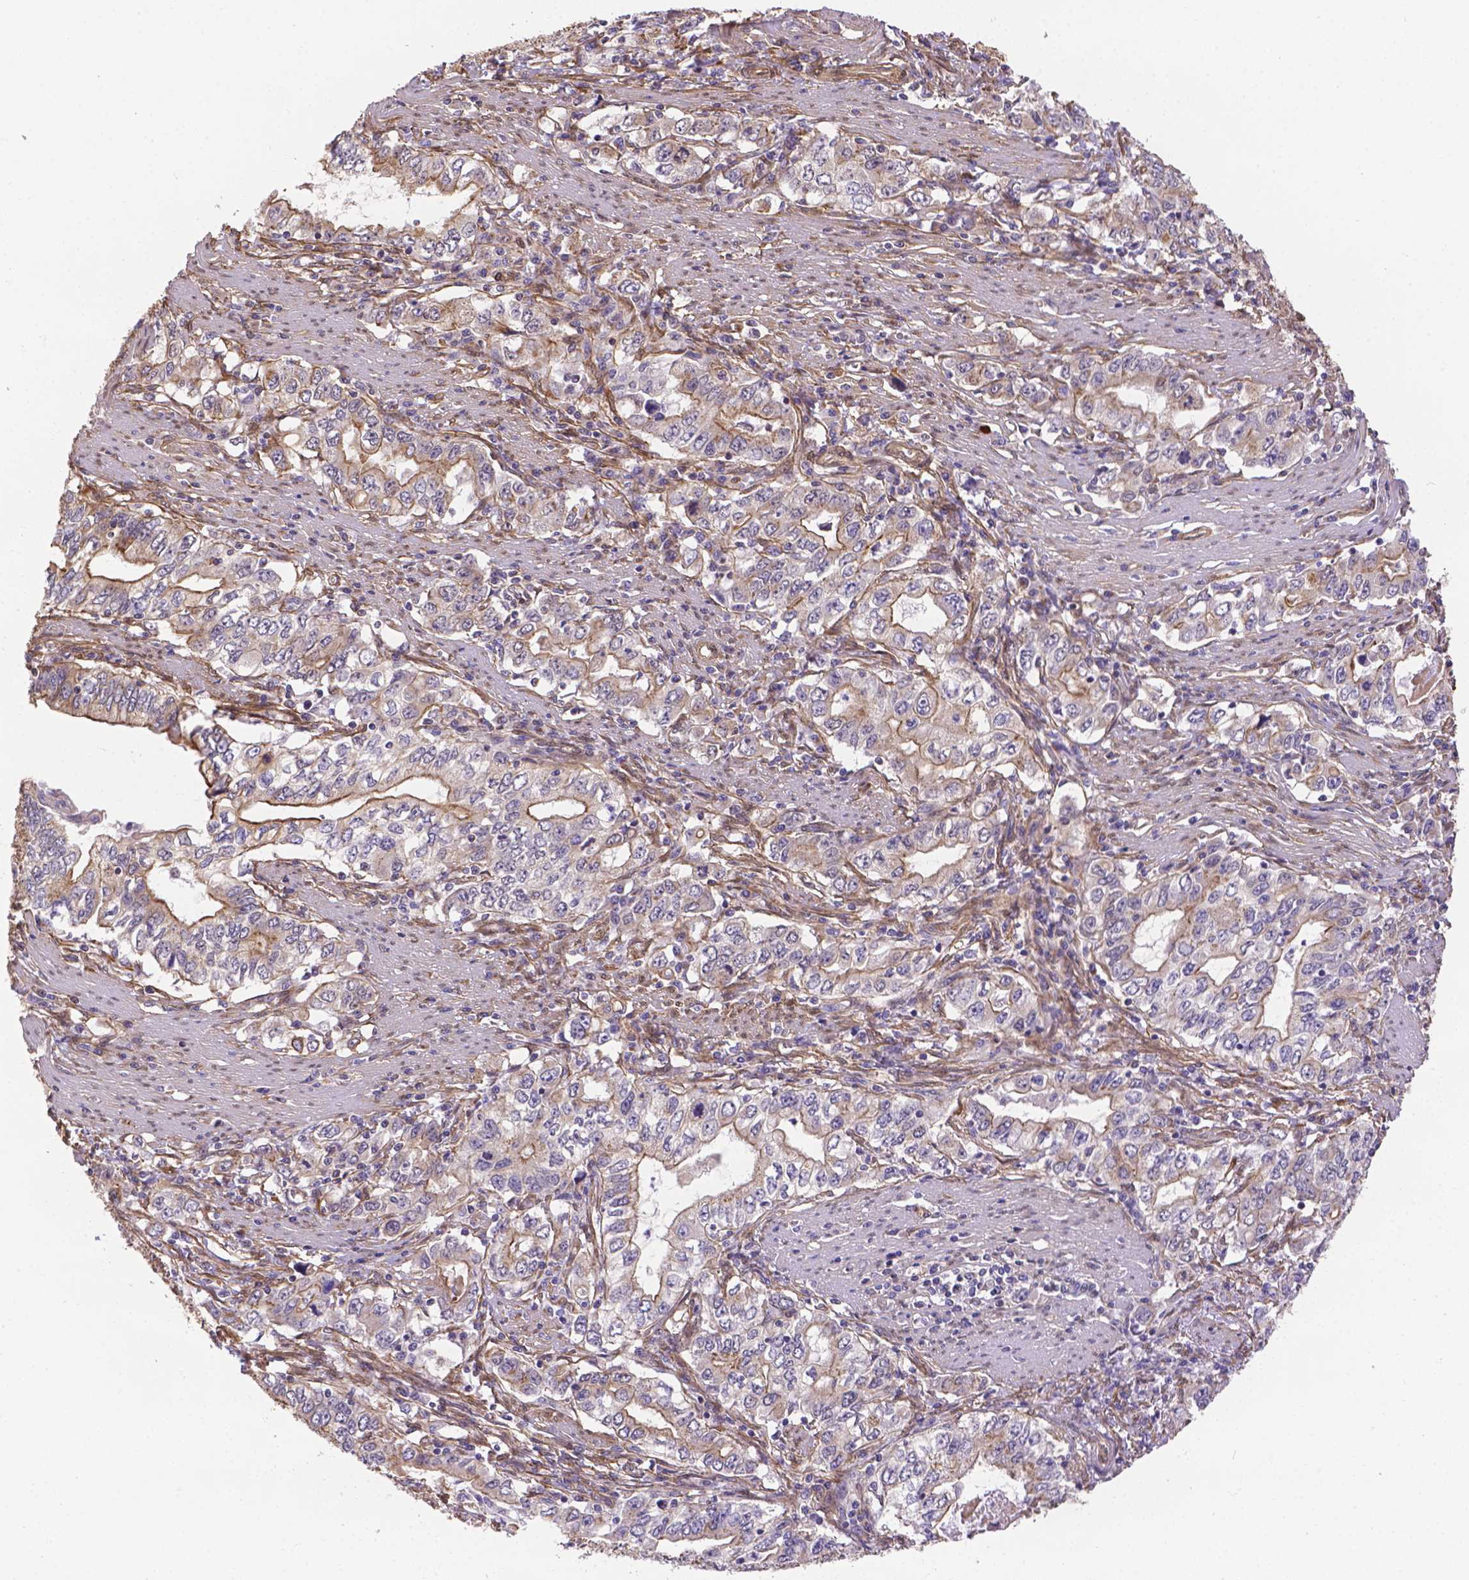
{"staining": {"intensity": "moderate", "quantity": ">75%", "location": "cytoplasmic/membranous"}, "tissue": "stomach cancer", "cell_type": "Tumor cells", "image_type": "cancer", "snomed": [{"axis": "morphology", "description": "Adenocarcinoma, NOS"}, {"axis": "topography", "description": "Stomach, lower"}], "caption": "This image displays IHC staining of human stomach cancer (adenocarcinoma), with medium moderate cytoplasmic/membranous expression in about >75% of tumor cells.", "gene": "YAP1", "patient": {"sex": "female", "age": 72}}